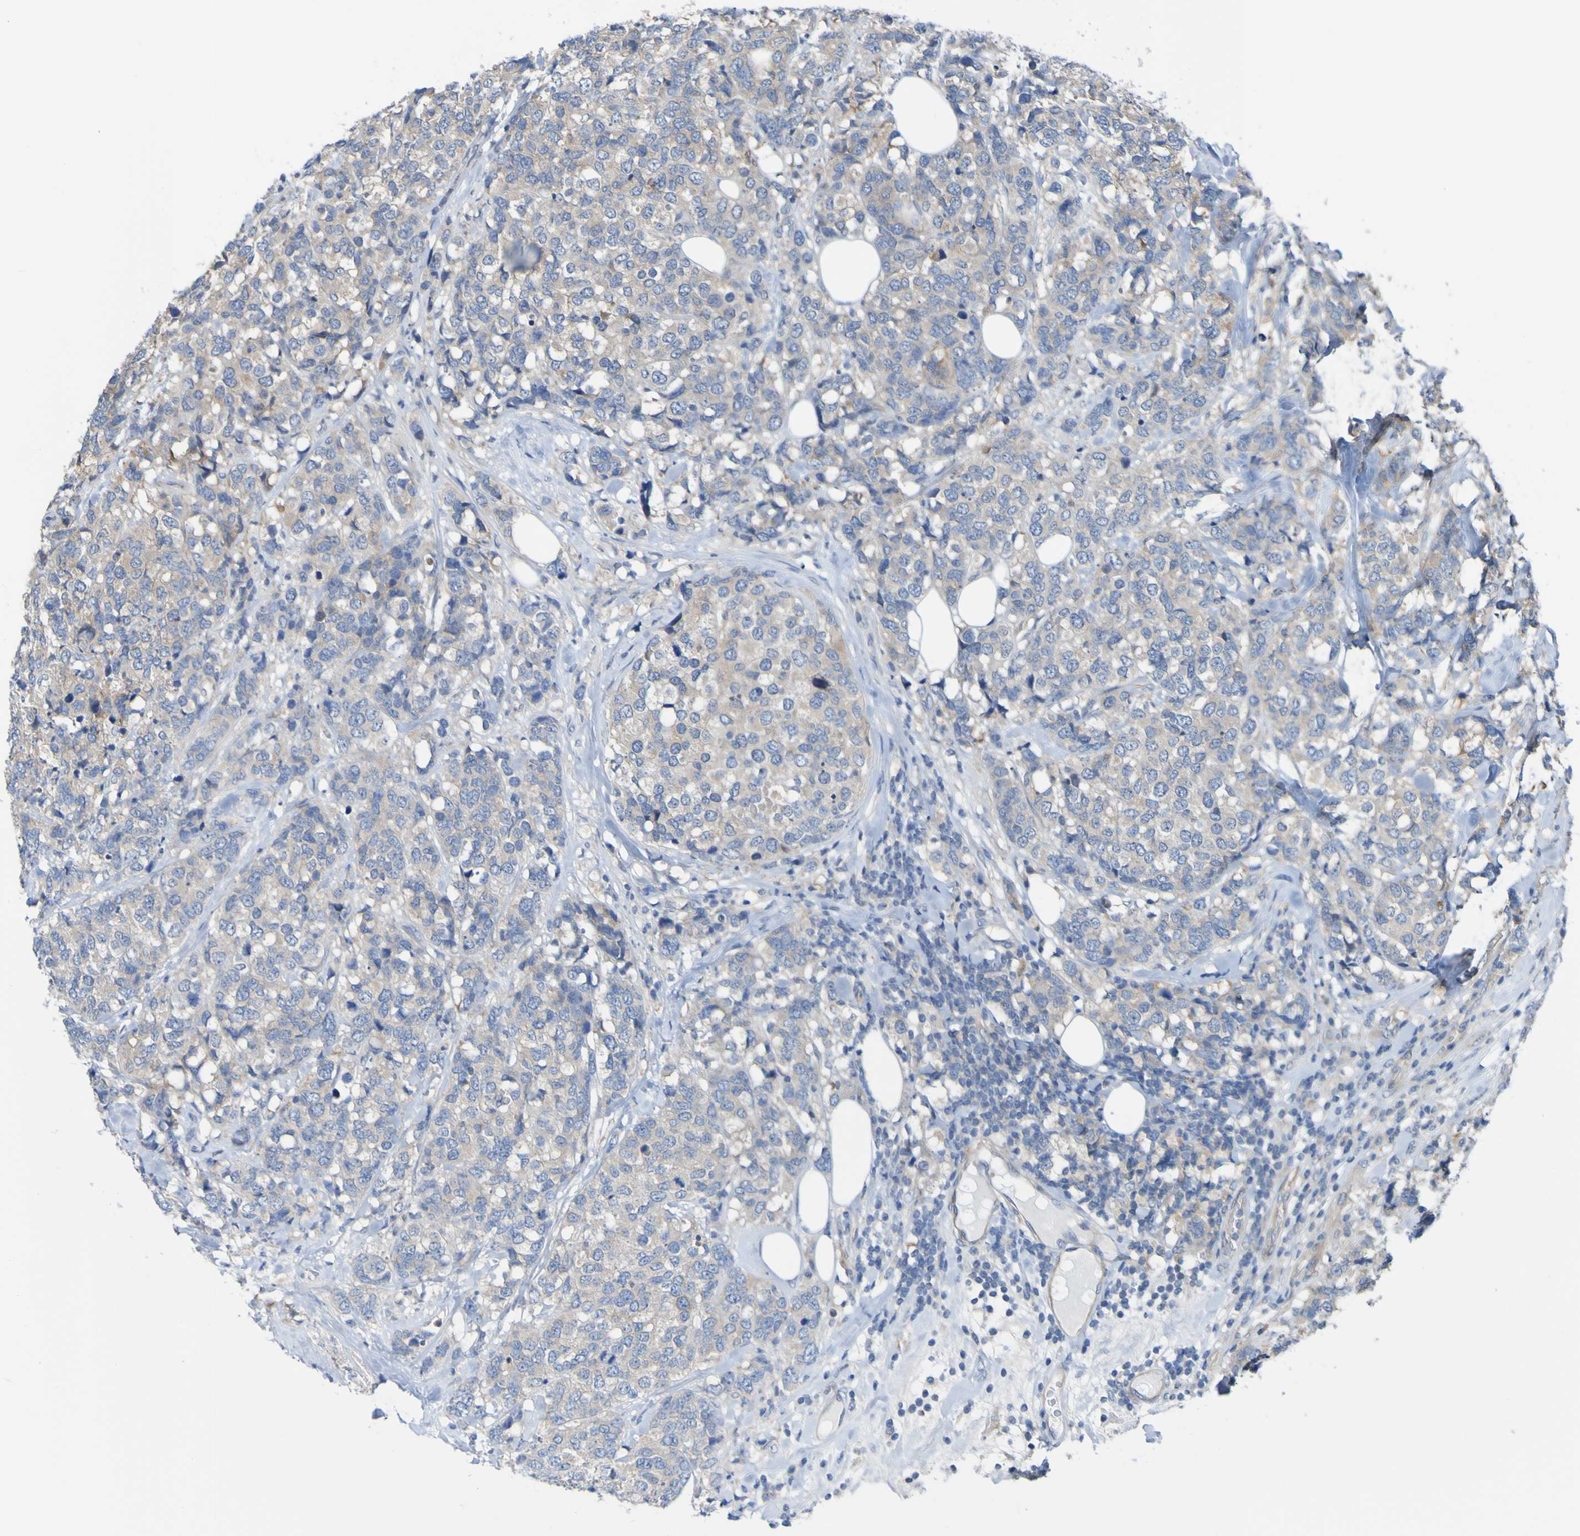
{"staining": {"intensity": "weak", "quantity": ">75%", "location": "cytoplasmic/membranous"}, "tissue": "breast cancer", "cell_type": "Tumor cells", "image_type": "cancer", "snomed": [{"axis": "morphology", "description": "Lobular carcinoma"}, {"axis": "topography", "description": "Breast"}], "caption": "High-magnification brightfield microscopy of breast lobular carcinoma stained with DAB (3,3'-diaminobenzidine) (brown) and counterstained with hematoxylin (blue). tumor cells exhibit weak cytoplasmic/membranous positivity is identified in about>75% of cells.", "gene": "SDK1", "patient": {"sex": "female", "age": 59}}